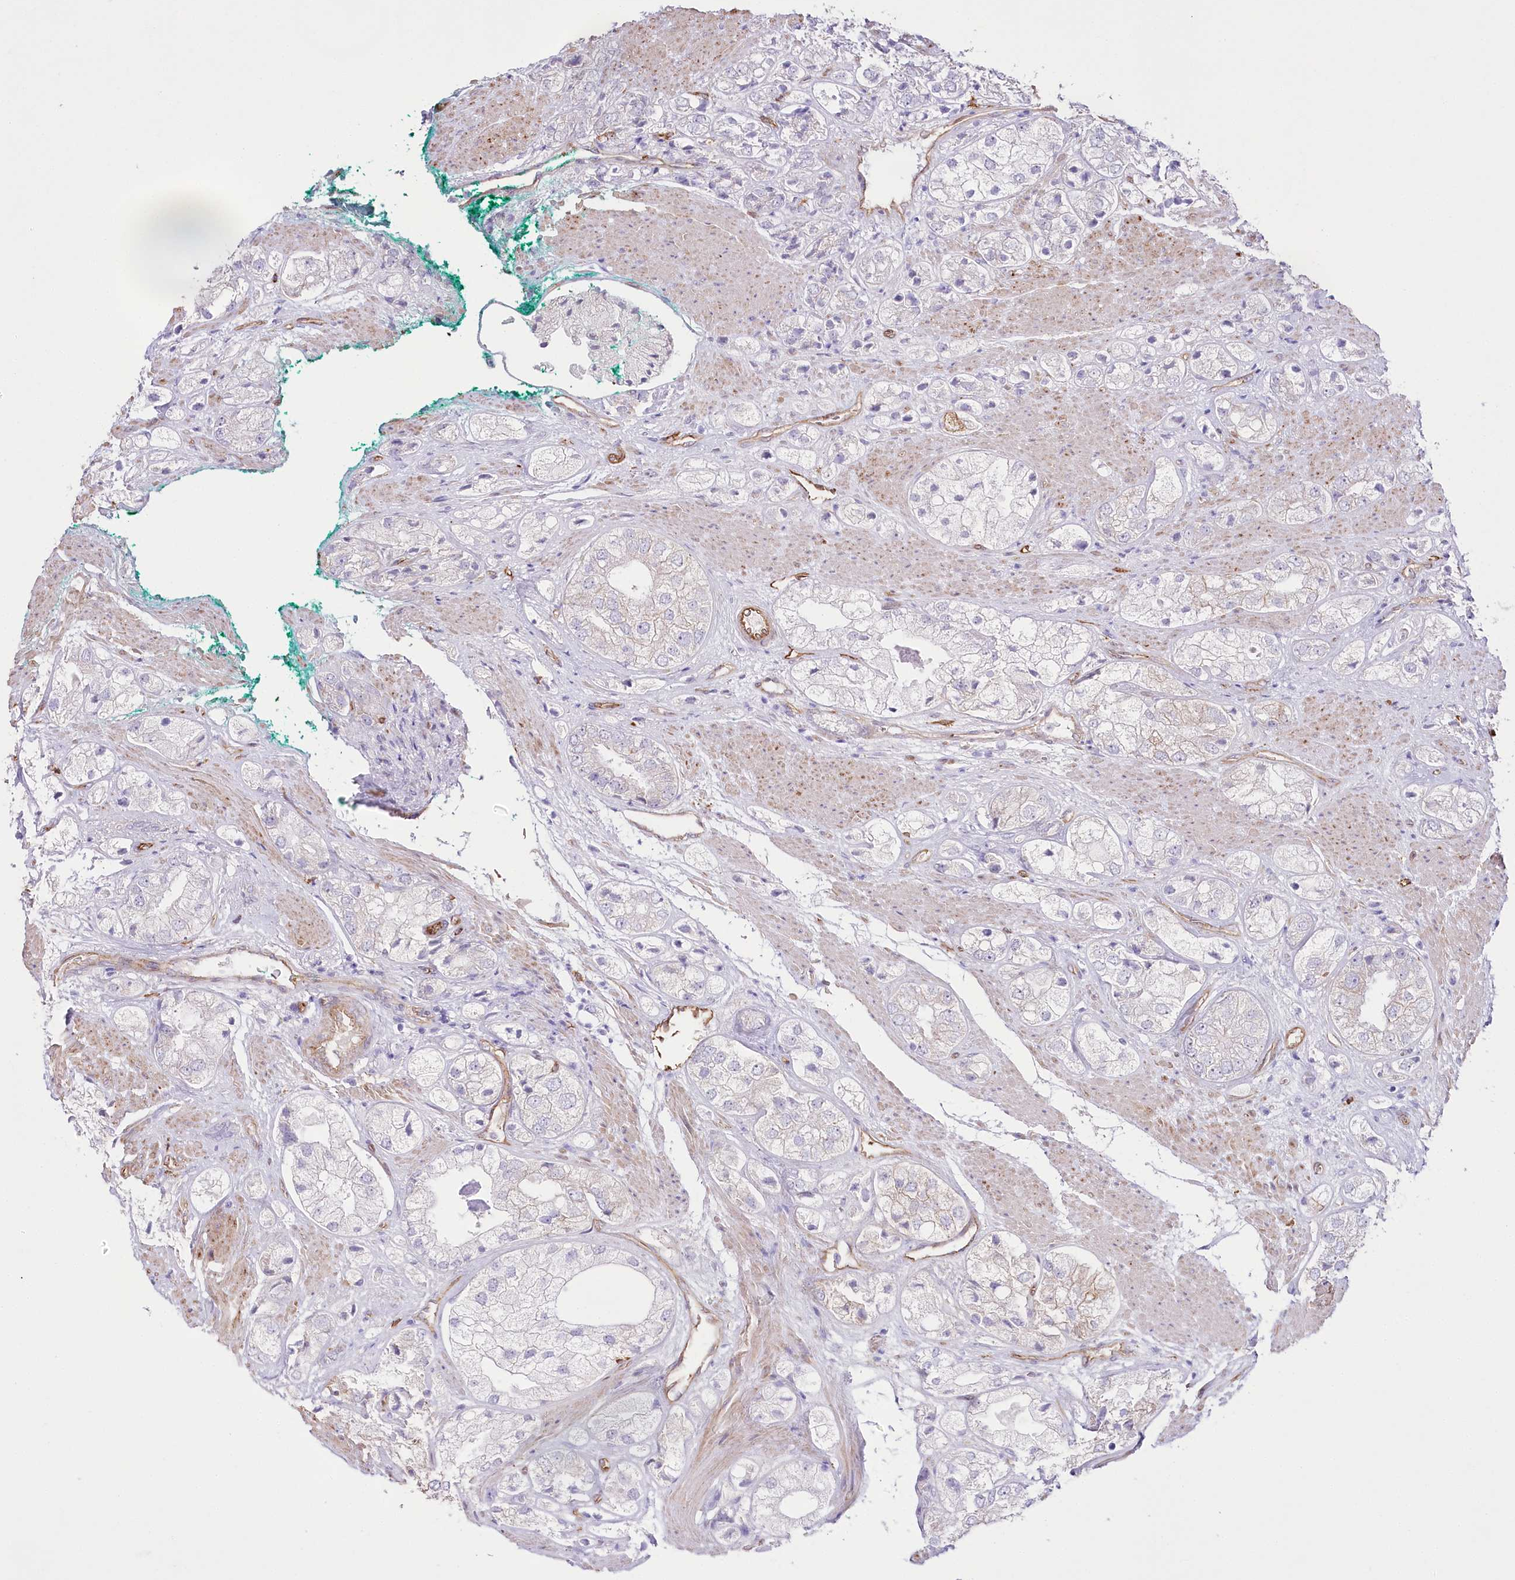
{"staining": {"intensity": "negative", "quantity": "none", "location": "none"}, "tissue": "prostate cancer", "cell_type": "Tumor cells", "image_type": "cancer", "snomed": [{"axis": "morphology", "description": "Adenocarcinoma, High grade"}, {"axis": "topography", "description": "Prostate"}], "caption": "Tumor cells show no significant expression in adenocarcinoma (high-grade) (prostate).", "gene": "SLC39A10", "patient": {"sex": "male", "age": 50}}